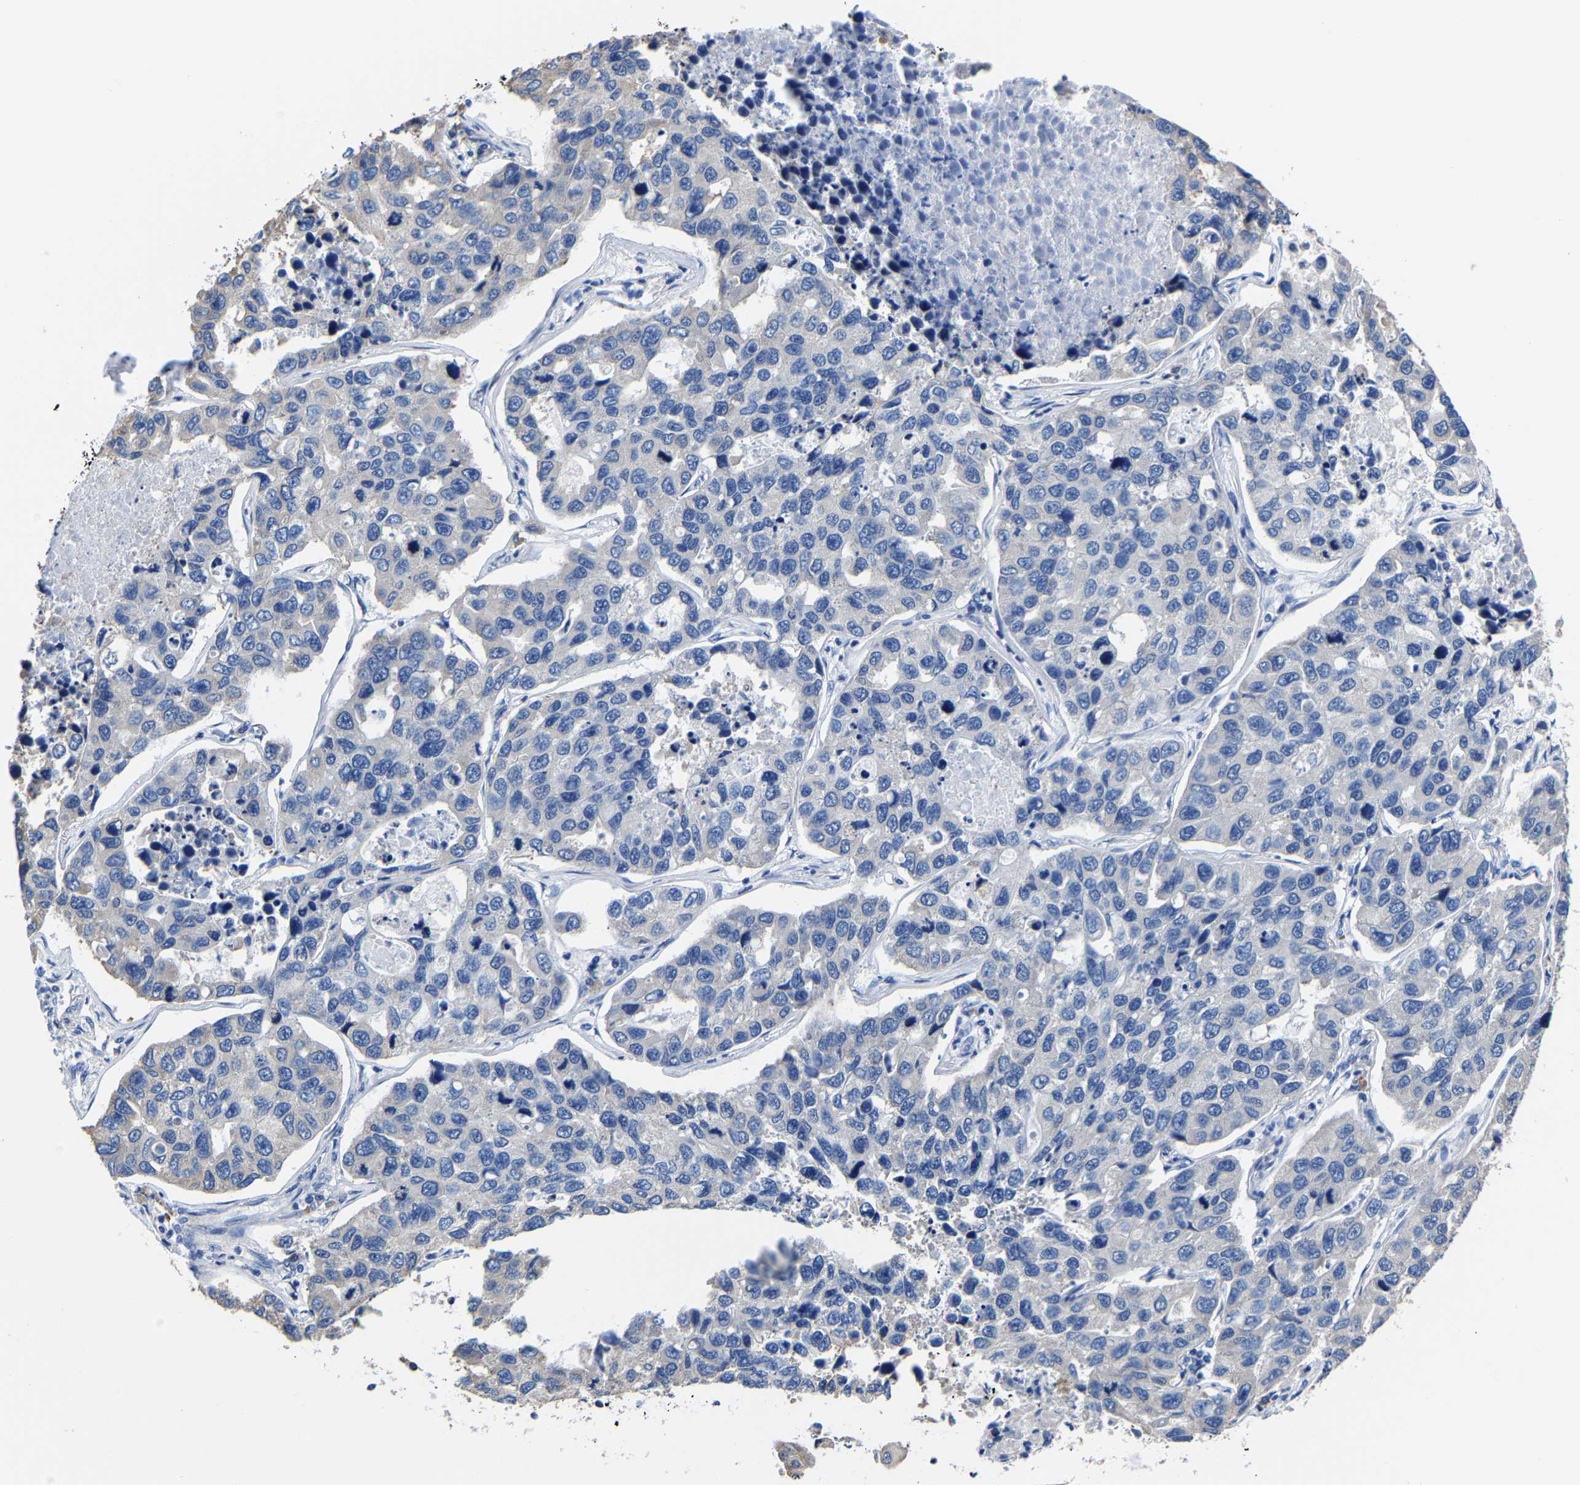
{"staining": {"intensity": "negative", "quantity": "none", "location": "none"}, "tissue": "lung cancer", "cell_type": "Tumor cells", "image_type": "cancer", "snomed": [{"axis": "morphology", "description": "Adenocarcinoma, NOS"}, {"axis": "topography", "description": "Lung"}], "caption": "Human lung adenocarcinoma stained for a protein using IHC shows no expression in tumor cells.", "gene": "SRPK2", "patient": {"sex": "male", "age": 64}}